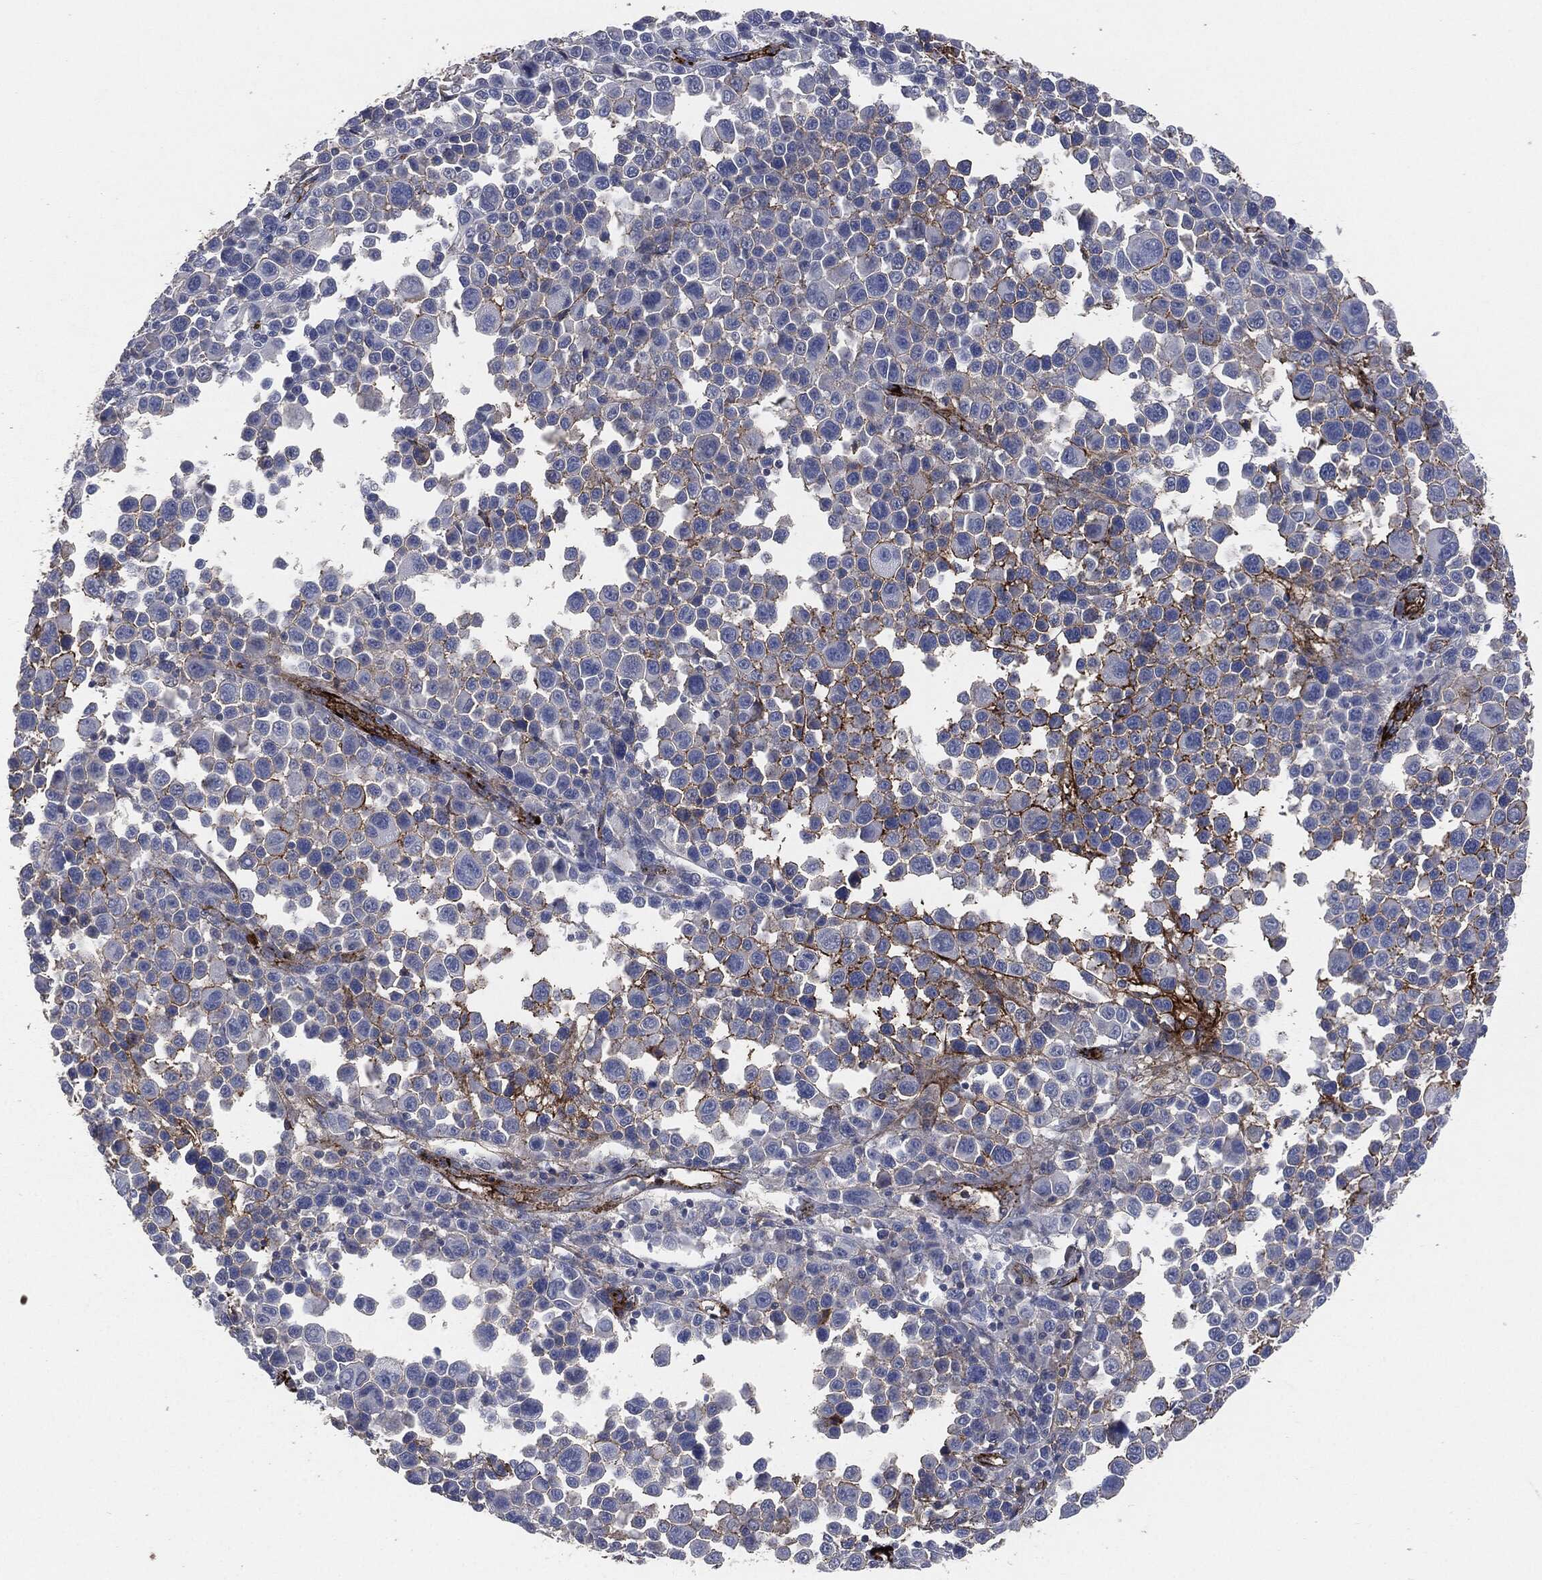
{"staining": {"intensity": "moderate", "quantity": "<25%", "location": "cytoplasmic/membranous"}, "tissue": "melanoma", "cell_type": "Tumor cells", "image_type": "cancer", "snomed": [{"axis": "morphology", "description": "Malignant melanoma, NOS"}, {"axis": "topography", "description": "Skin"}], "caption": "Immunohistochemistry of human malignant melanoma demonstrates low levels of moderate cytoplasmic/membranous positivity in approximately <25% of tumor cells. (DAB IHC with brightfield microscopy, high magnification).", "gene": "APOB", "patient": {"sex": "female", "age": 57}}